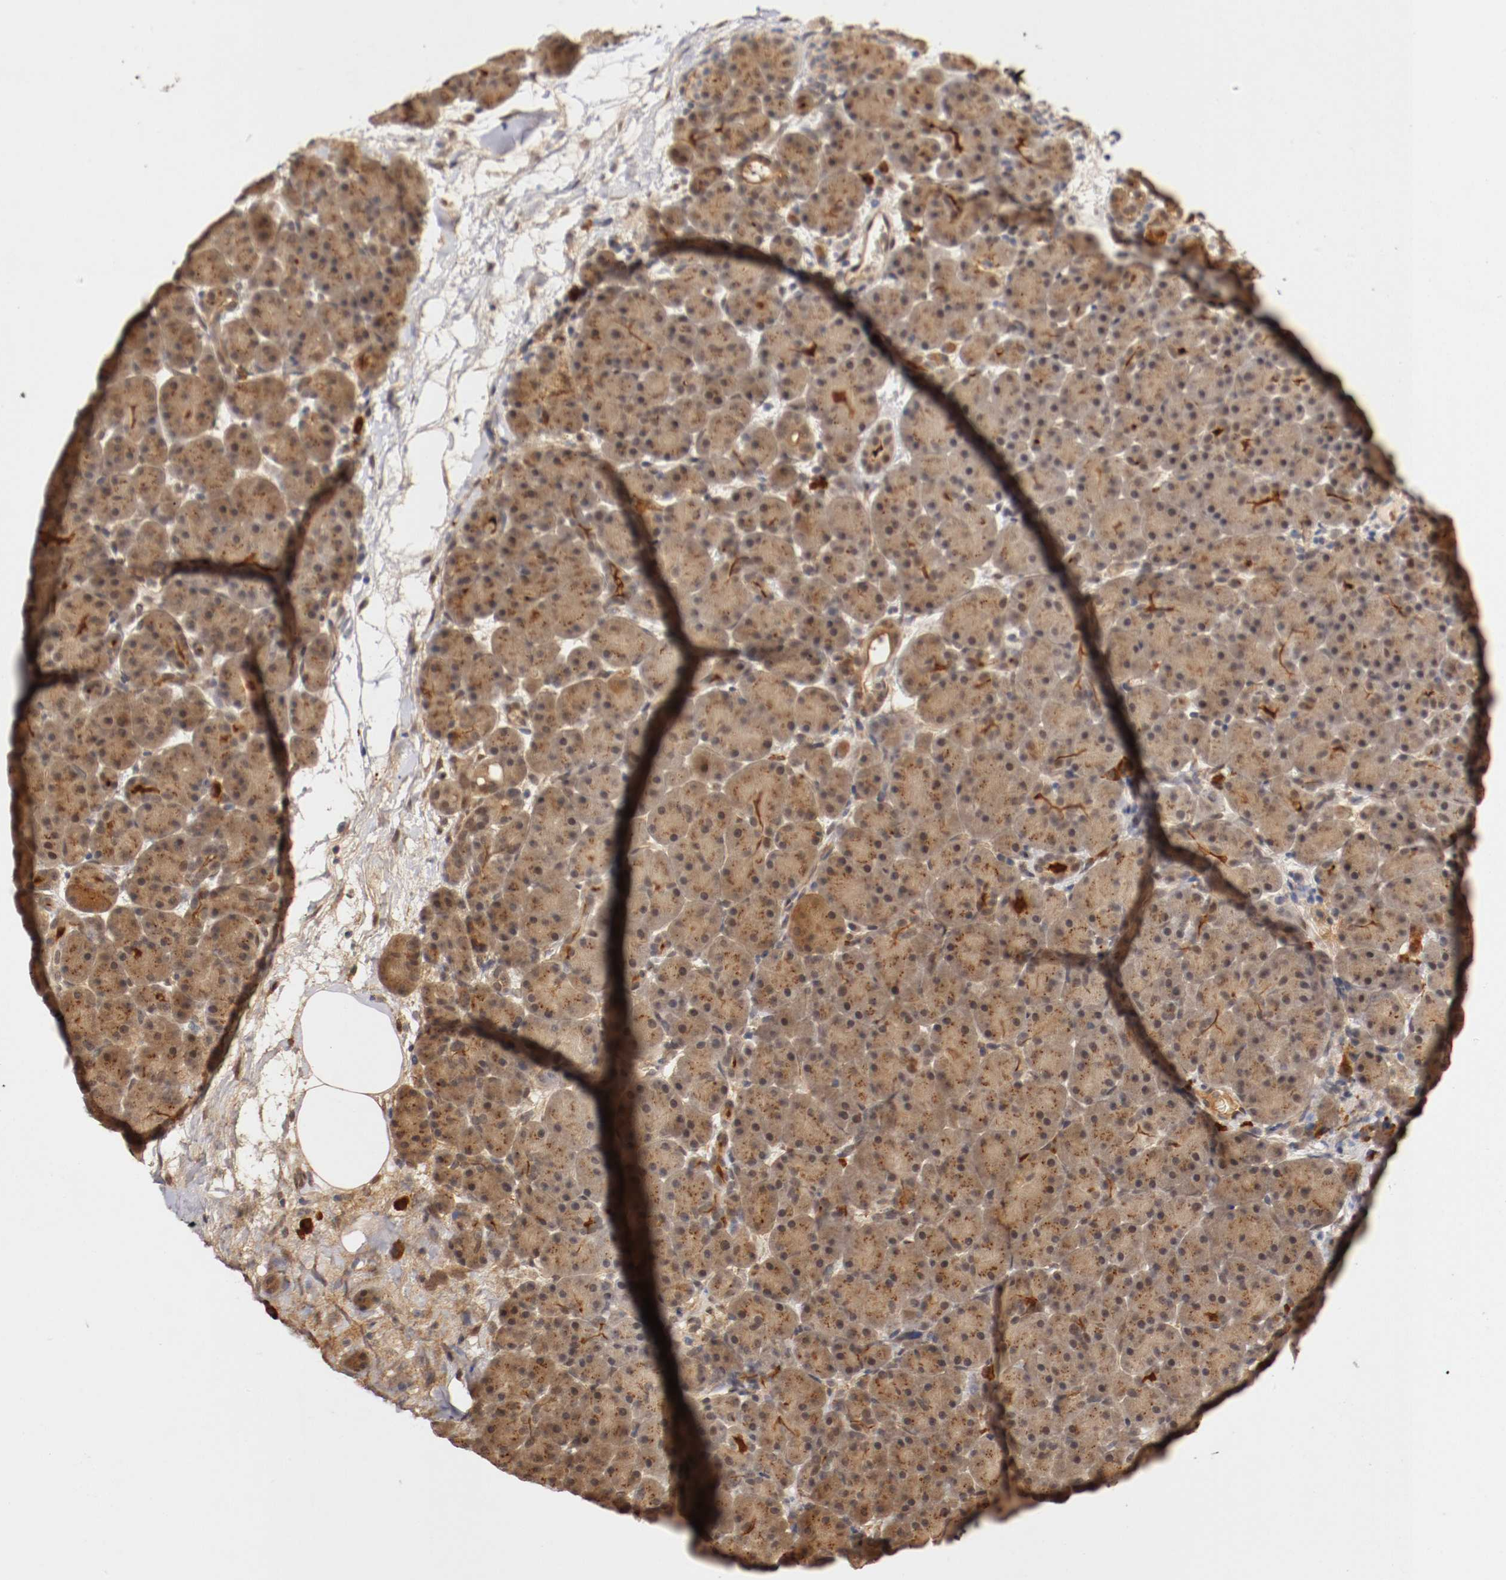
{"staining": {"intensity": "moderate", "quantity": ">75%", "location": "cytoplasmic/membranous,nuclear"}, "tissue": "pancreas", "cell_type": "Exocrine glandular cells", "image_type": "normal", "snomed": [{"axis": "morphology", "description": "Normal tissue, NOS"}, {"axis": "topography", "description": "Pancreas"}], "caption": "Exocrine glandular cells demonstrate medium levels of moderate cytoplasmic/membranous,nuclear staining in about >75% of cells in unremarkable human pancreas. (DAB = brown stain, brightfield microscopy at high magnification).", "gene": "DNMT3B", "patient": {"sex": "male", "age": 66}}